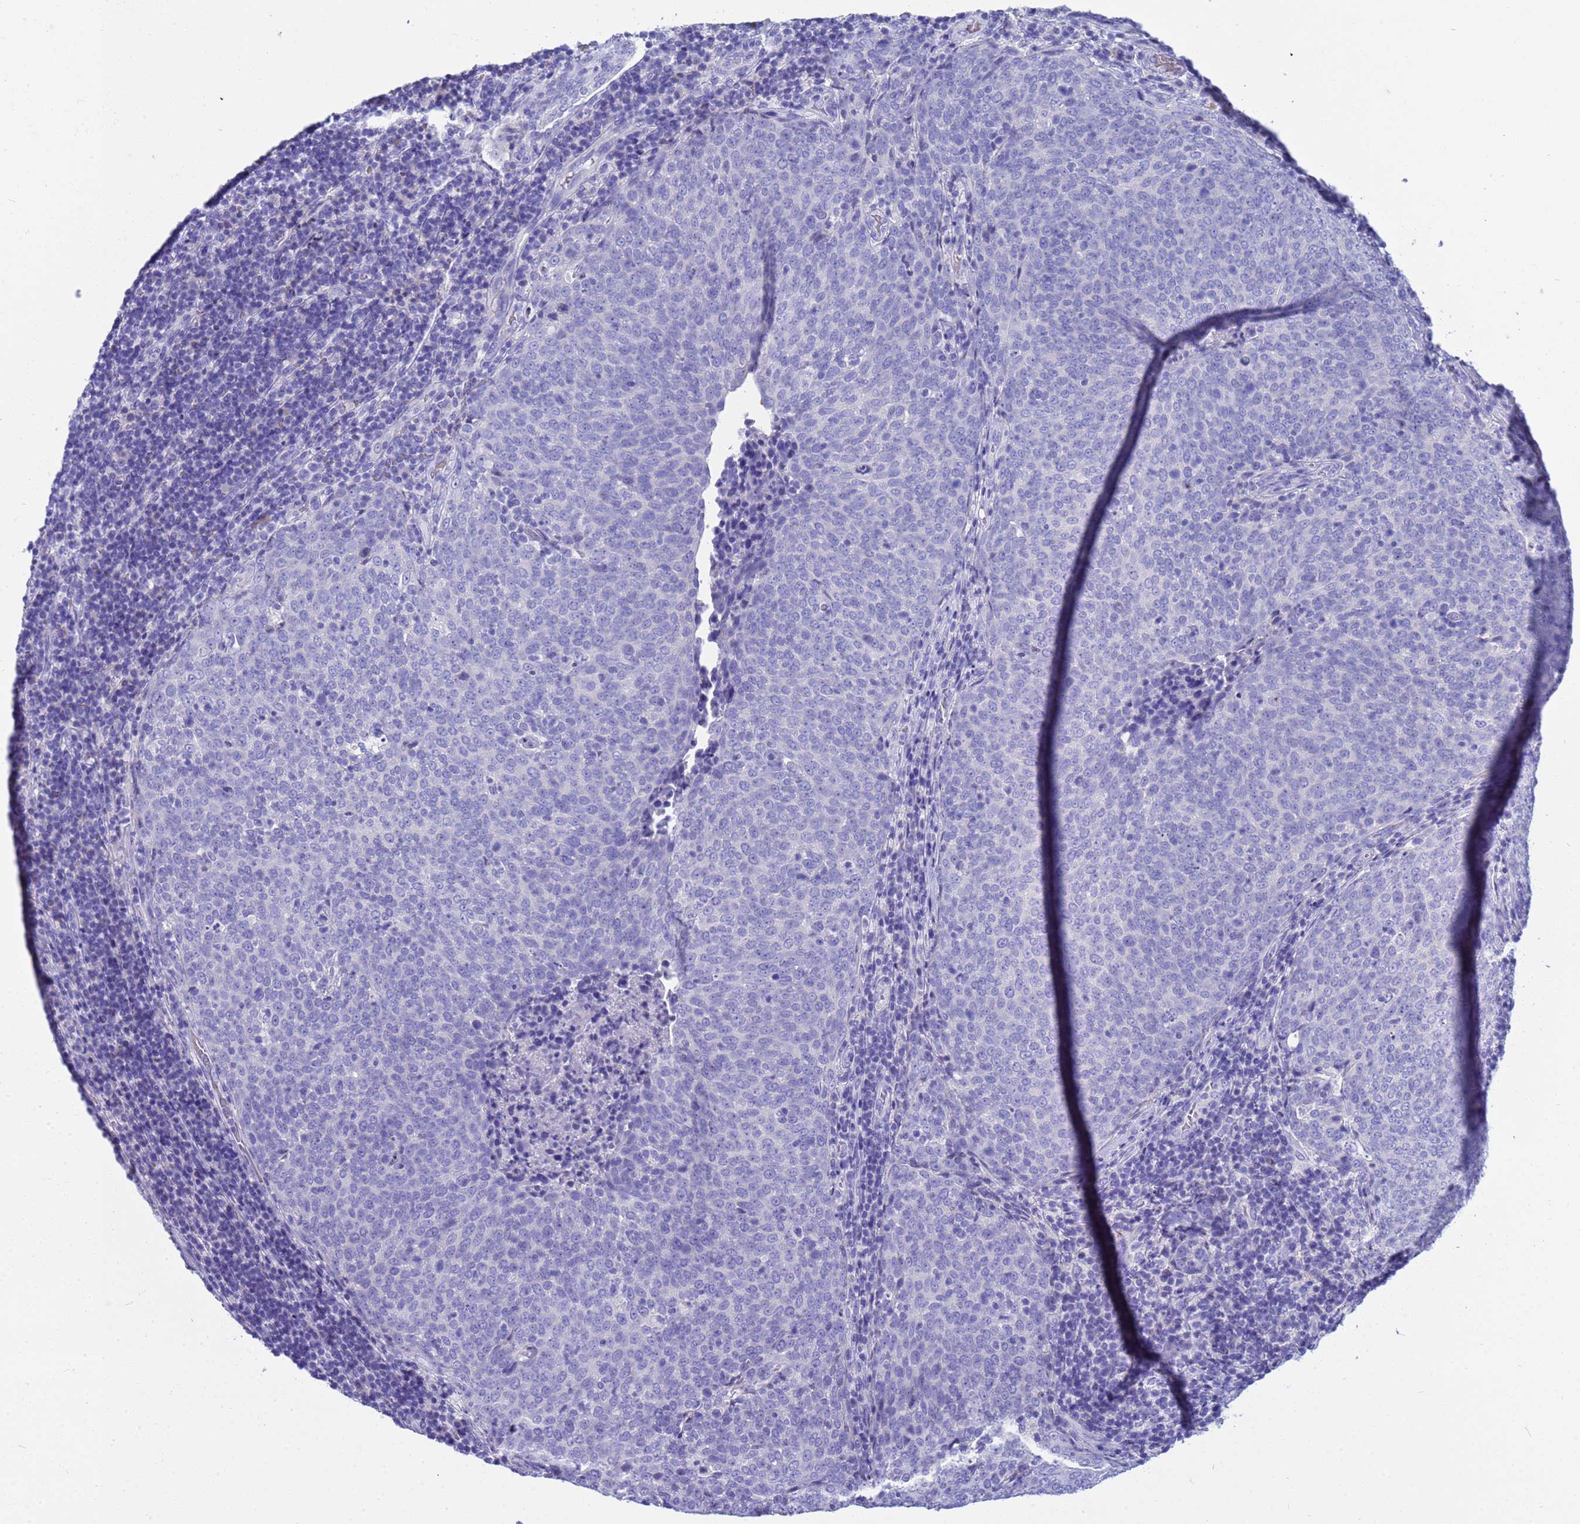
{"staining": {"intensity": "negative", "quantity": "none", "location": "none"}, "tissue": "head and neck cancer", "cell_type": "Tumor cells", "image_type": "cancer", "snomed": [{"axis": "morphology", "description": "Squamous cell carcinoma, NOS"}, {"axis": "morphology", "description": "Squamous cell carcinoma, metastatic, NOS"}, {"axis": "topography", "description": "Lymph node"}, {"axis": "topography", "description": "Head-Neck"}], "caption": "High magnification brightfield microscopy of head and neck squamous cell carcinoma stained with DAB (3,3'-diaminobenzidine) (brown) and counterstained with hematoxylin (blue): tumor cells show no significant expression.", "gene": "SYCN", "patient": {"sex": "male", "age": 62}}